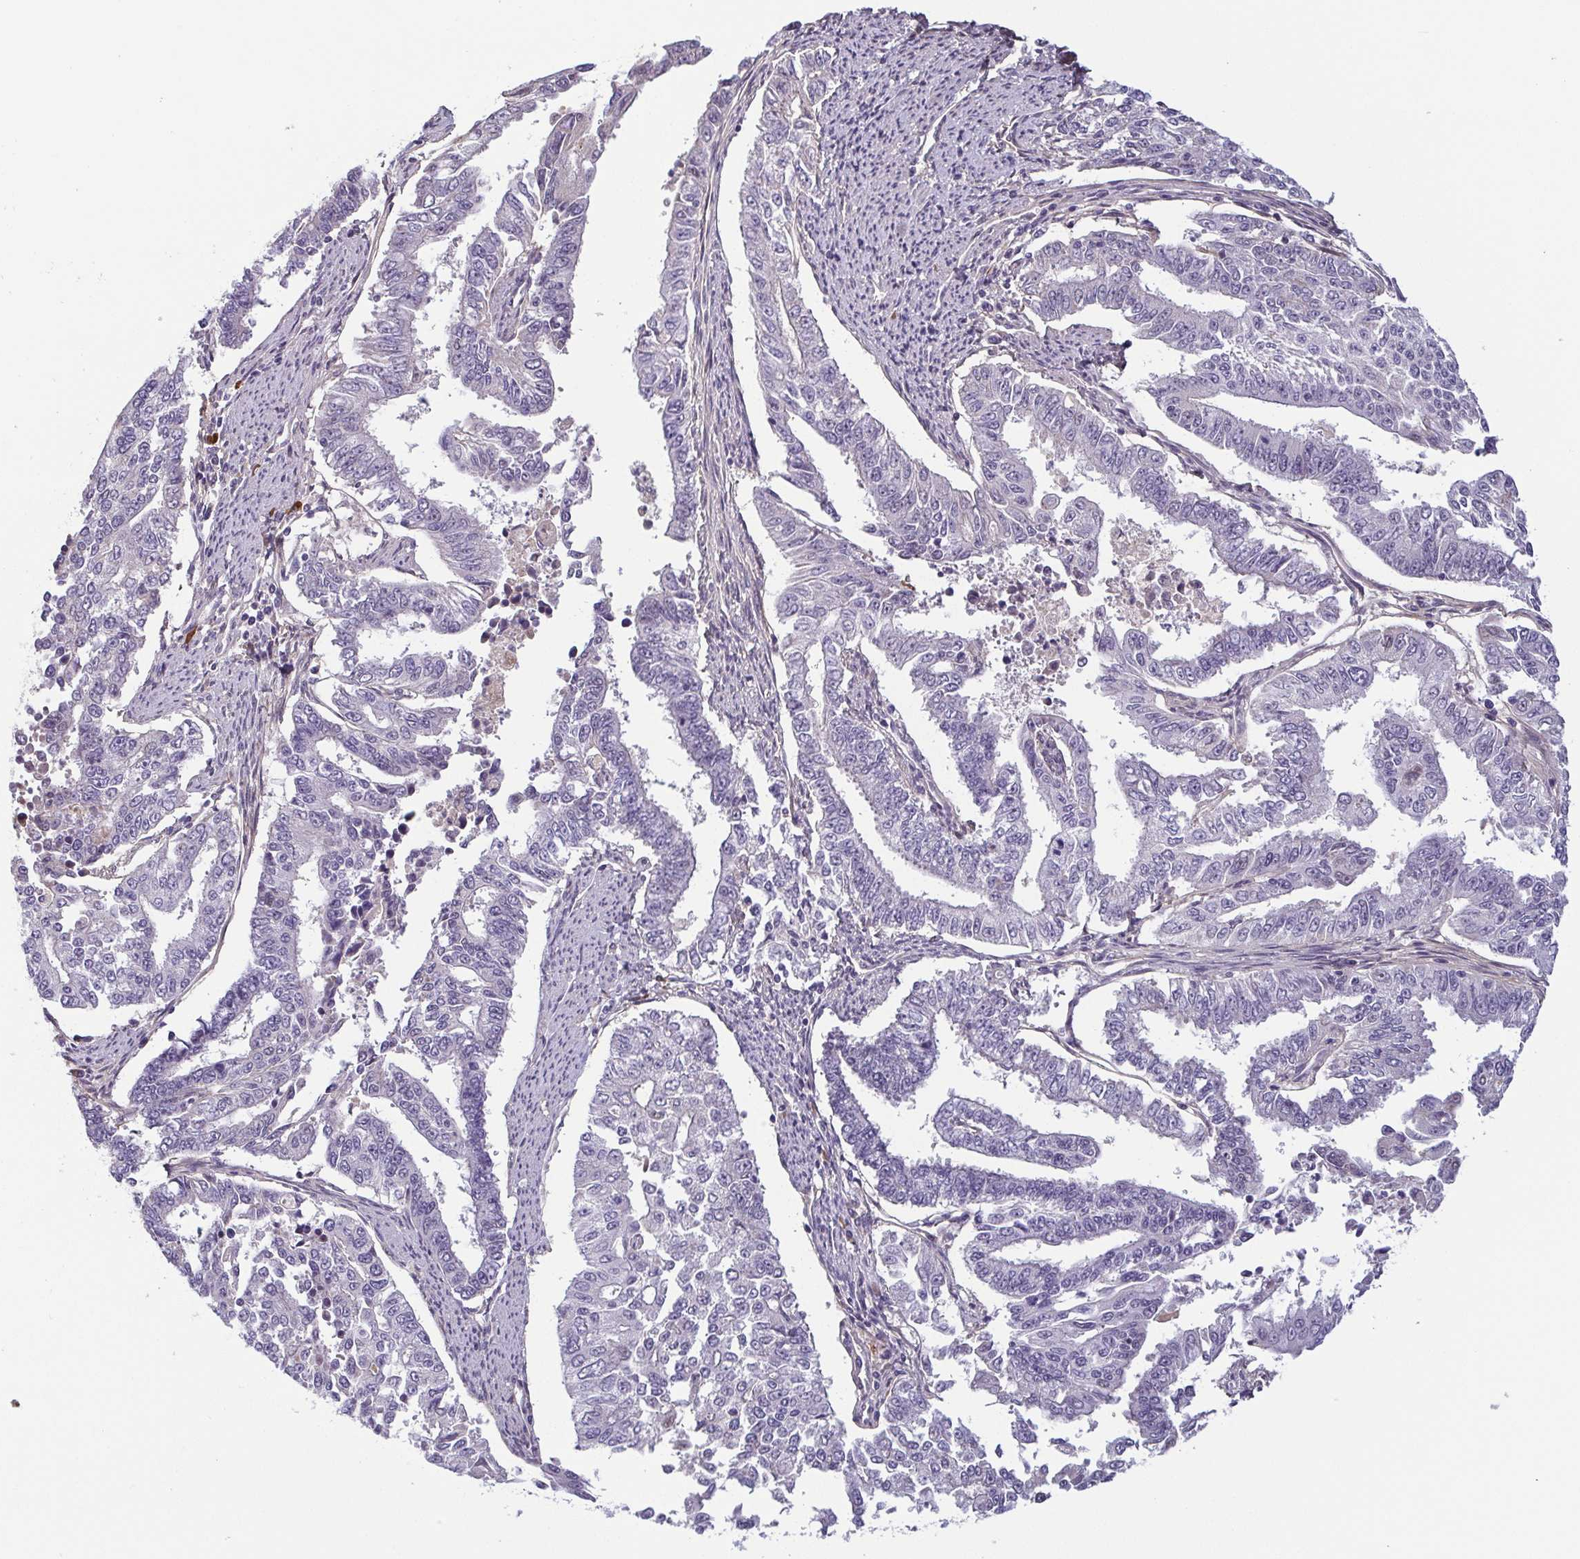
{"staining": {"intensity": "negative", "quantity": "none", "location": "none"}, "tissue": "endometrial cancer", "cell_type": "Tumor cells", "image_type": "cancer", "snomed": [{"axis": "morphology", "description": "Adenocarcinoma, NOS"}, {"axis": "topography", "description": "Uterus"}], "caption": "IHC photomicrograph of human adenocarcinoma (endometrial) stained for a protein (brown), which reveals no positivity in tumor cells.", "gene": "ECM1", "patient": {"sex": "female", "age": 59}}